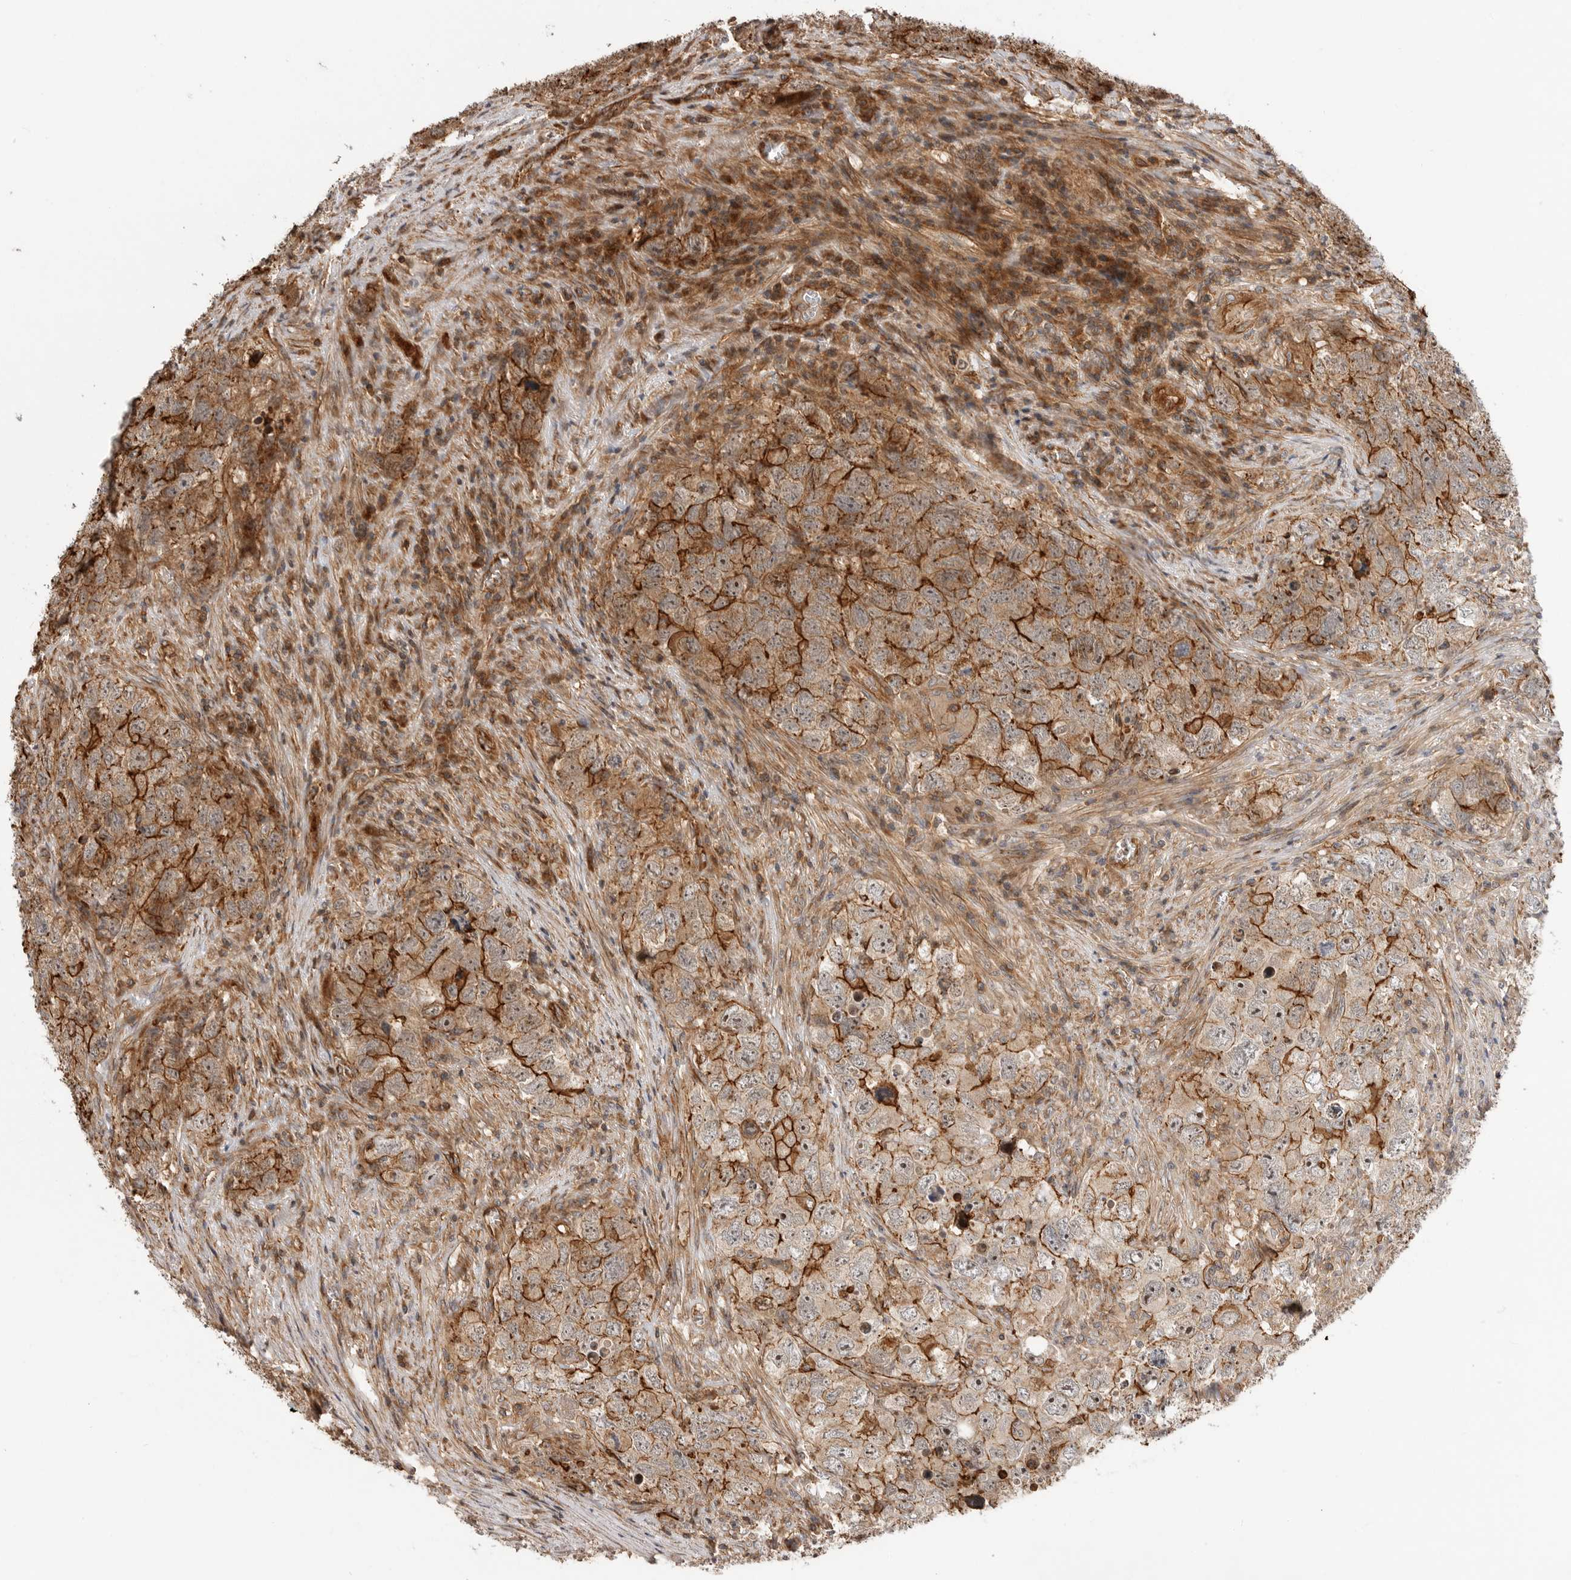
{"staining": {"intensity": "strong", "quantity": ">75%", "location": "cytoplasmic/membranous"}, "tissue": "testis cancer", "cell_type": "Tumor cells", "image_type": "cancer", "snomed": [{"axis": "morphology", "description": "Seminoma, NOS"}, {"axis": "morphology", "description": "Carcinoma, Embryonal, NOS"}, {"axis": "topography", "description": "Testis"}], "caption": "A high-resolution histopathology image shows immunohistochemistry staining of testis seminoma, which demonstrates strong cytoplasmic/membranous staining in about >75% of tumor cells.", "gene": "GPATCH2", "patient": {"sex": "male", "age": 43}}